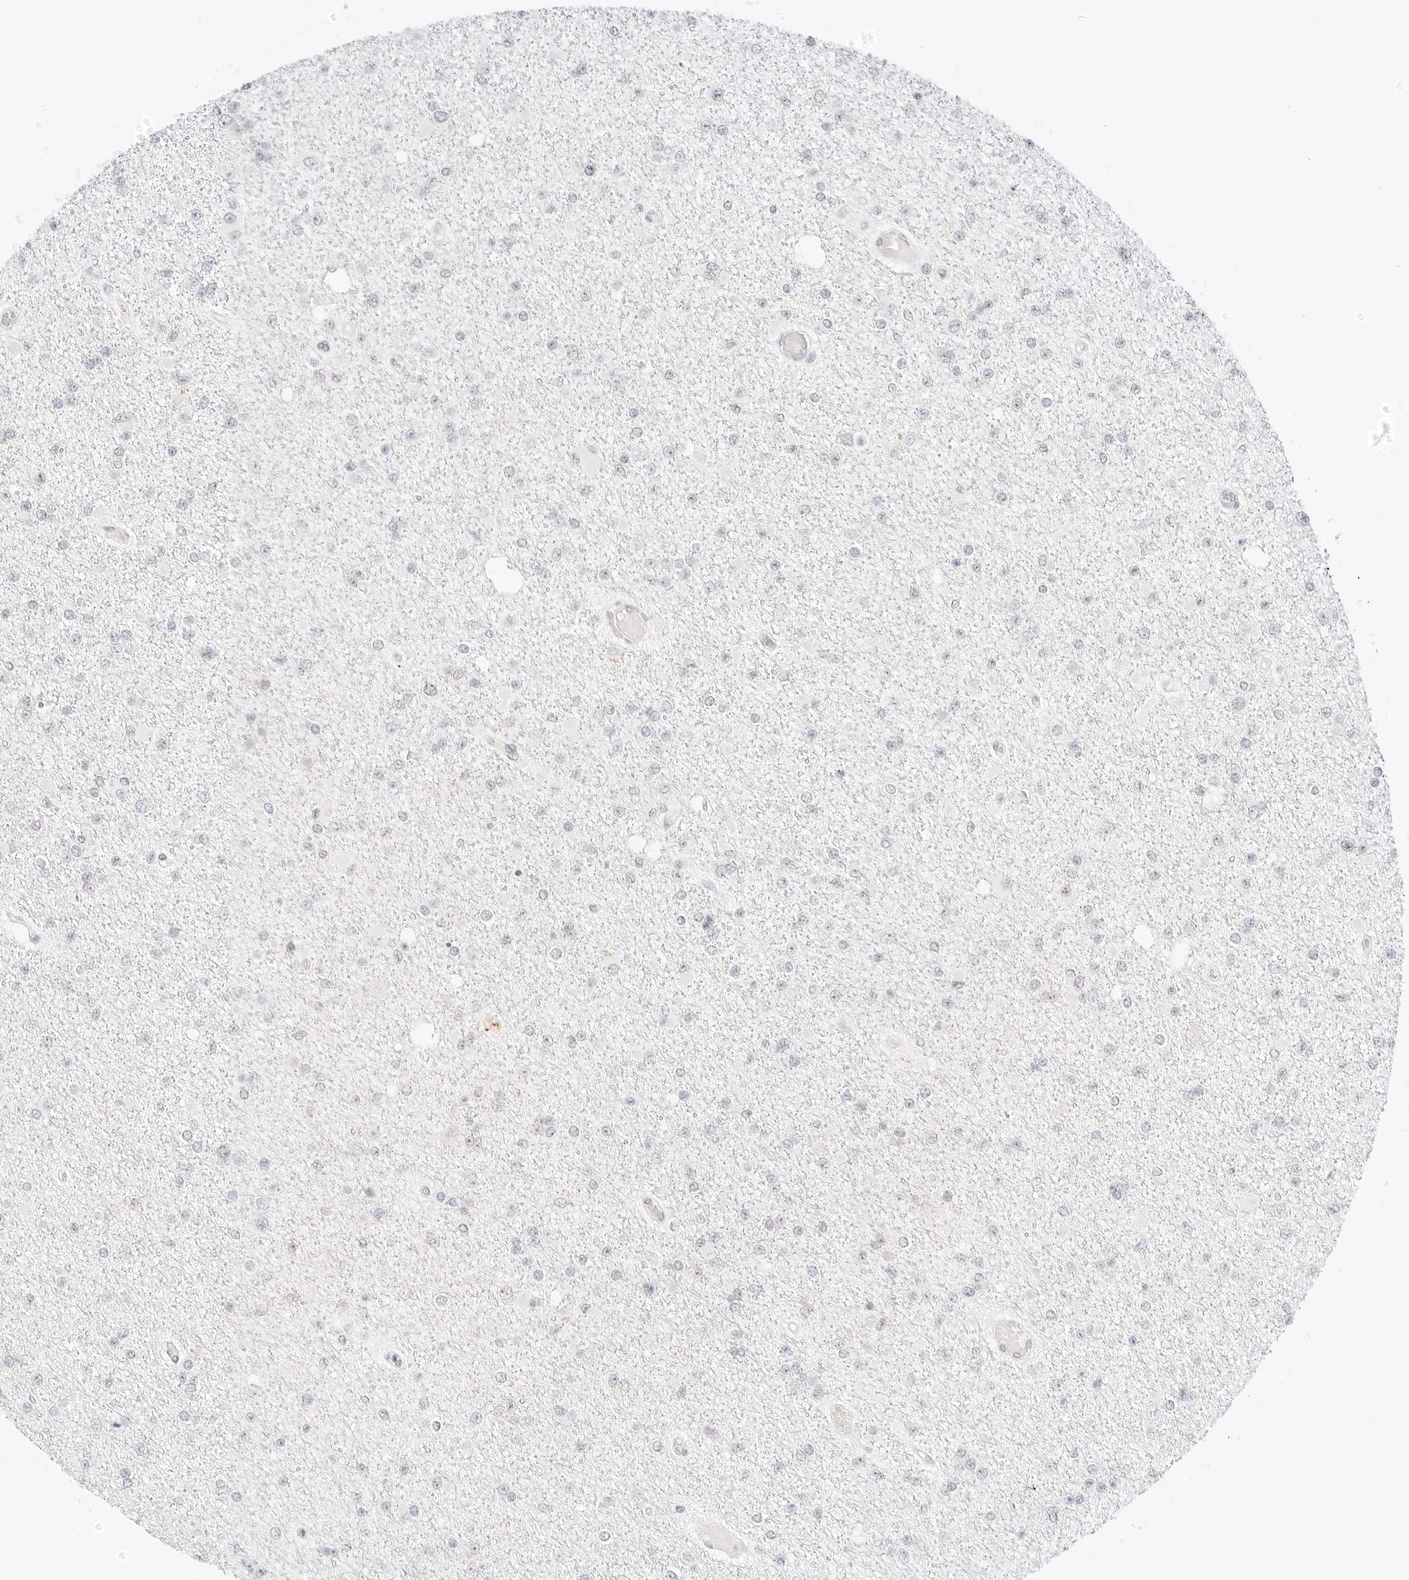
{"staining": {"intensity": "negative", "quantity": "none", "location": "none"}, "tissue": "glioma", "cell_type": "Tumor cells", "image_type": "cancer", "snomed": [{"axis": "morphology", "description": "Glioma, malignant, Low grade"}, {"axis": "topography", "description": "Brain"}], "caption": "Tumor cells are negative for protein expression in human glioma.", "gene": "XKR4", "patient": {"sex": "female", "age": 22}}